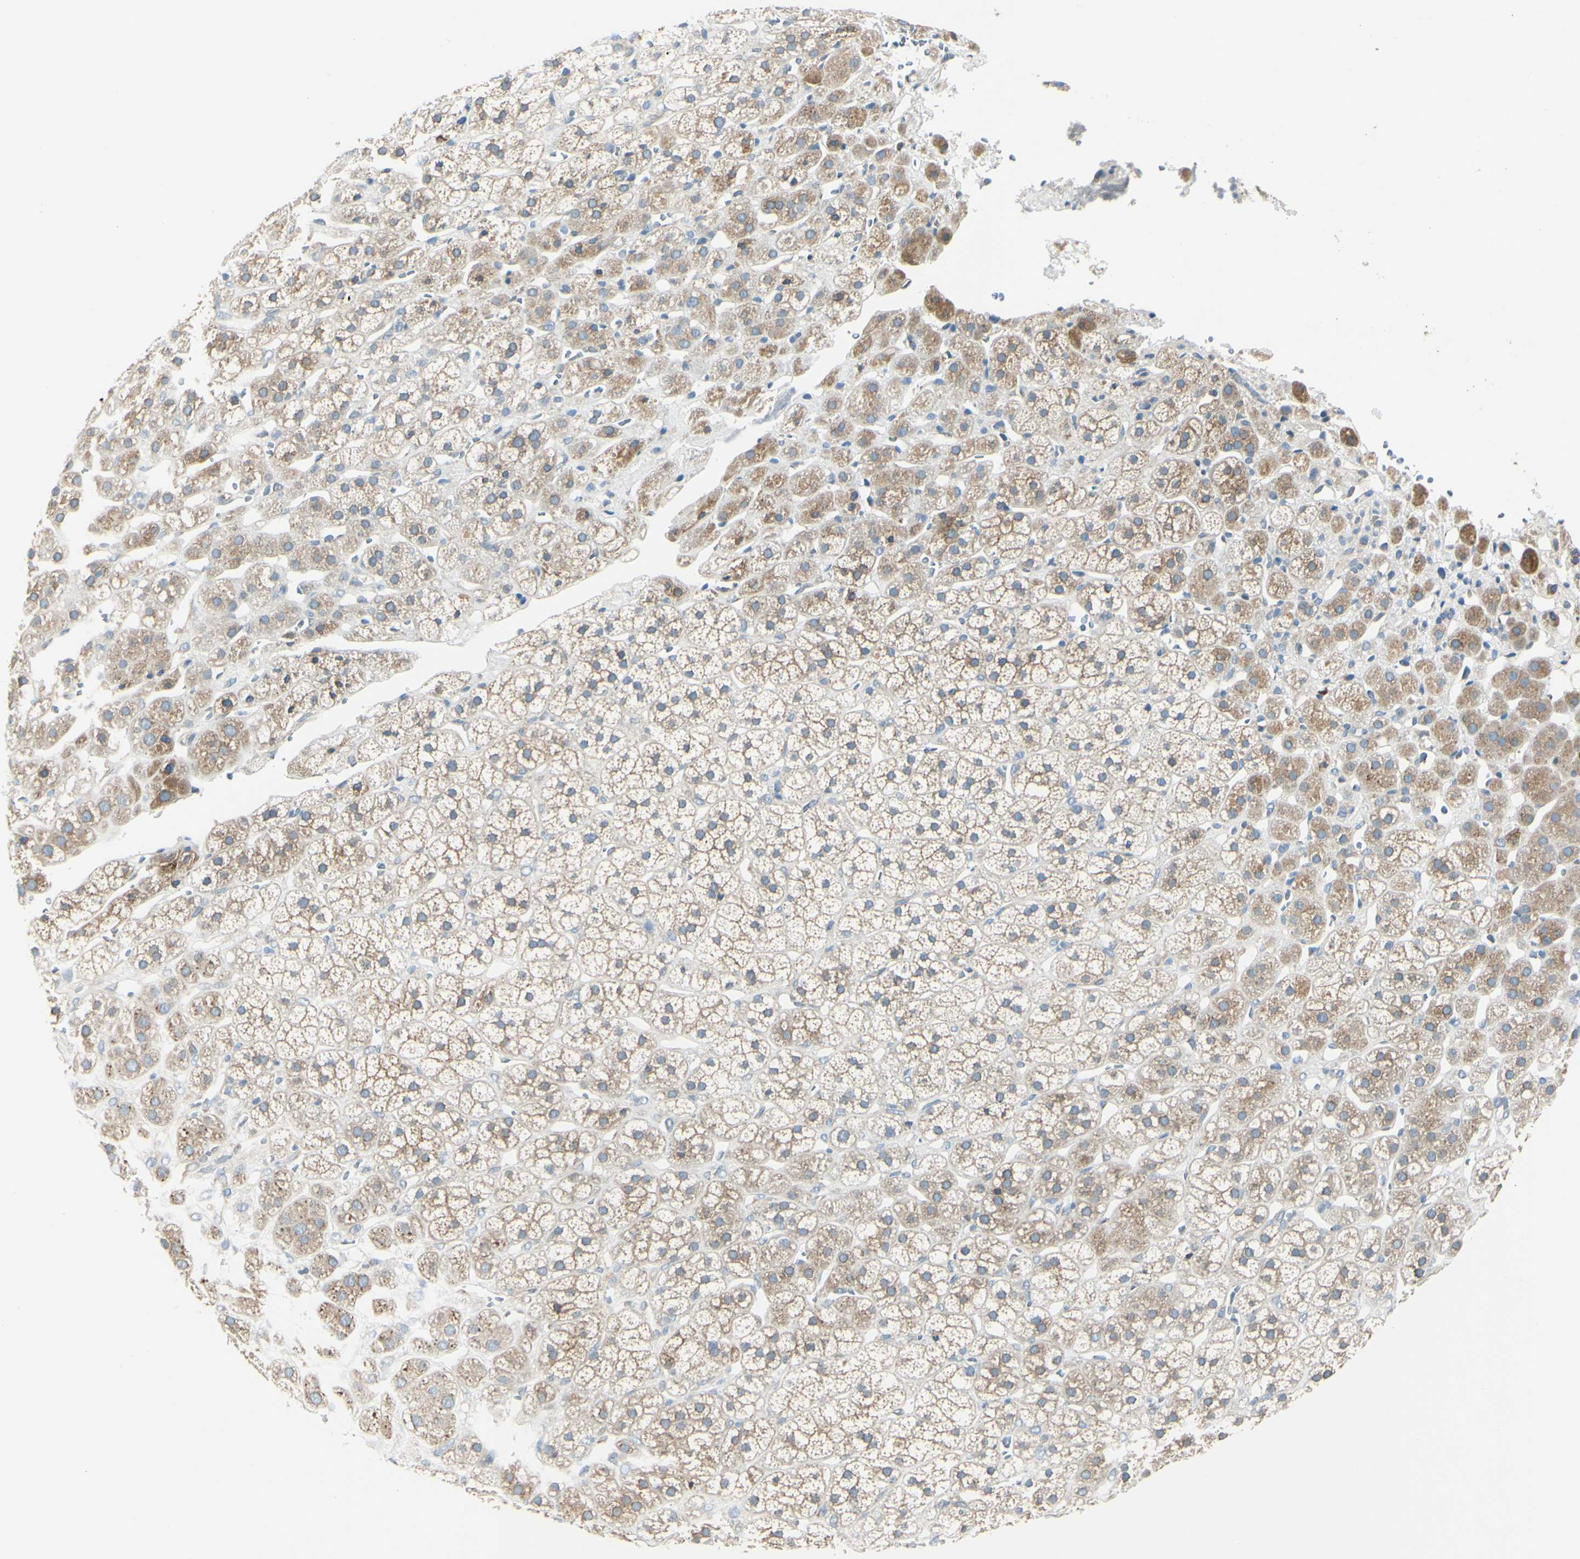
{"staining": {"intensity": "moderate", "quantity": ">75%", "location": "cytoplasmic/membranous"}, "tissue": "adrenal gland", "cell_type": "Glandular cells", "image_type": "normal", "snomed": [{"axis": "morphology", "description": "Normal tissue, NOS"}, {"axis": "topography", "description": "Adrenal gland"}], "caption": "Adrenal gland stained for a protein (brown) exhibits moderate cytoplasmic/membranous positive staining in approximately >75% of glandular cells.", "gene": "SELENOS", "patient": {"sex": "male", "age": 56}}